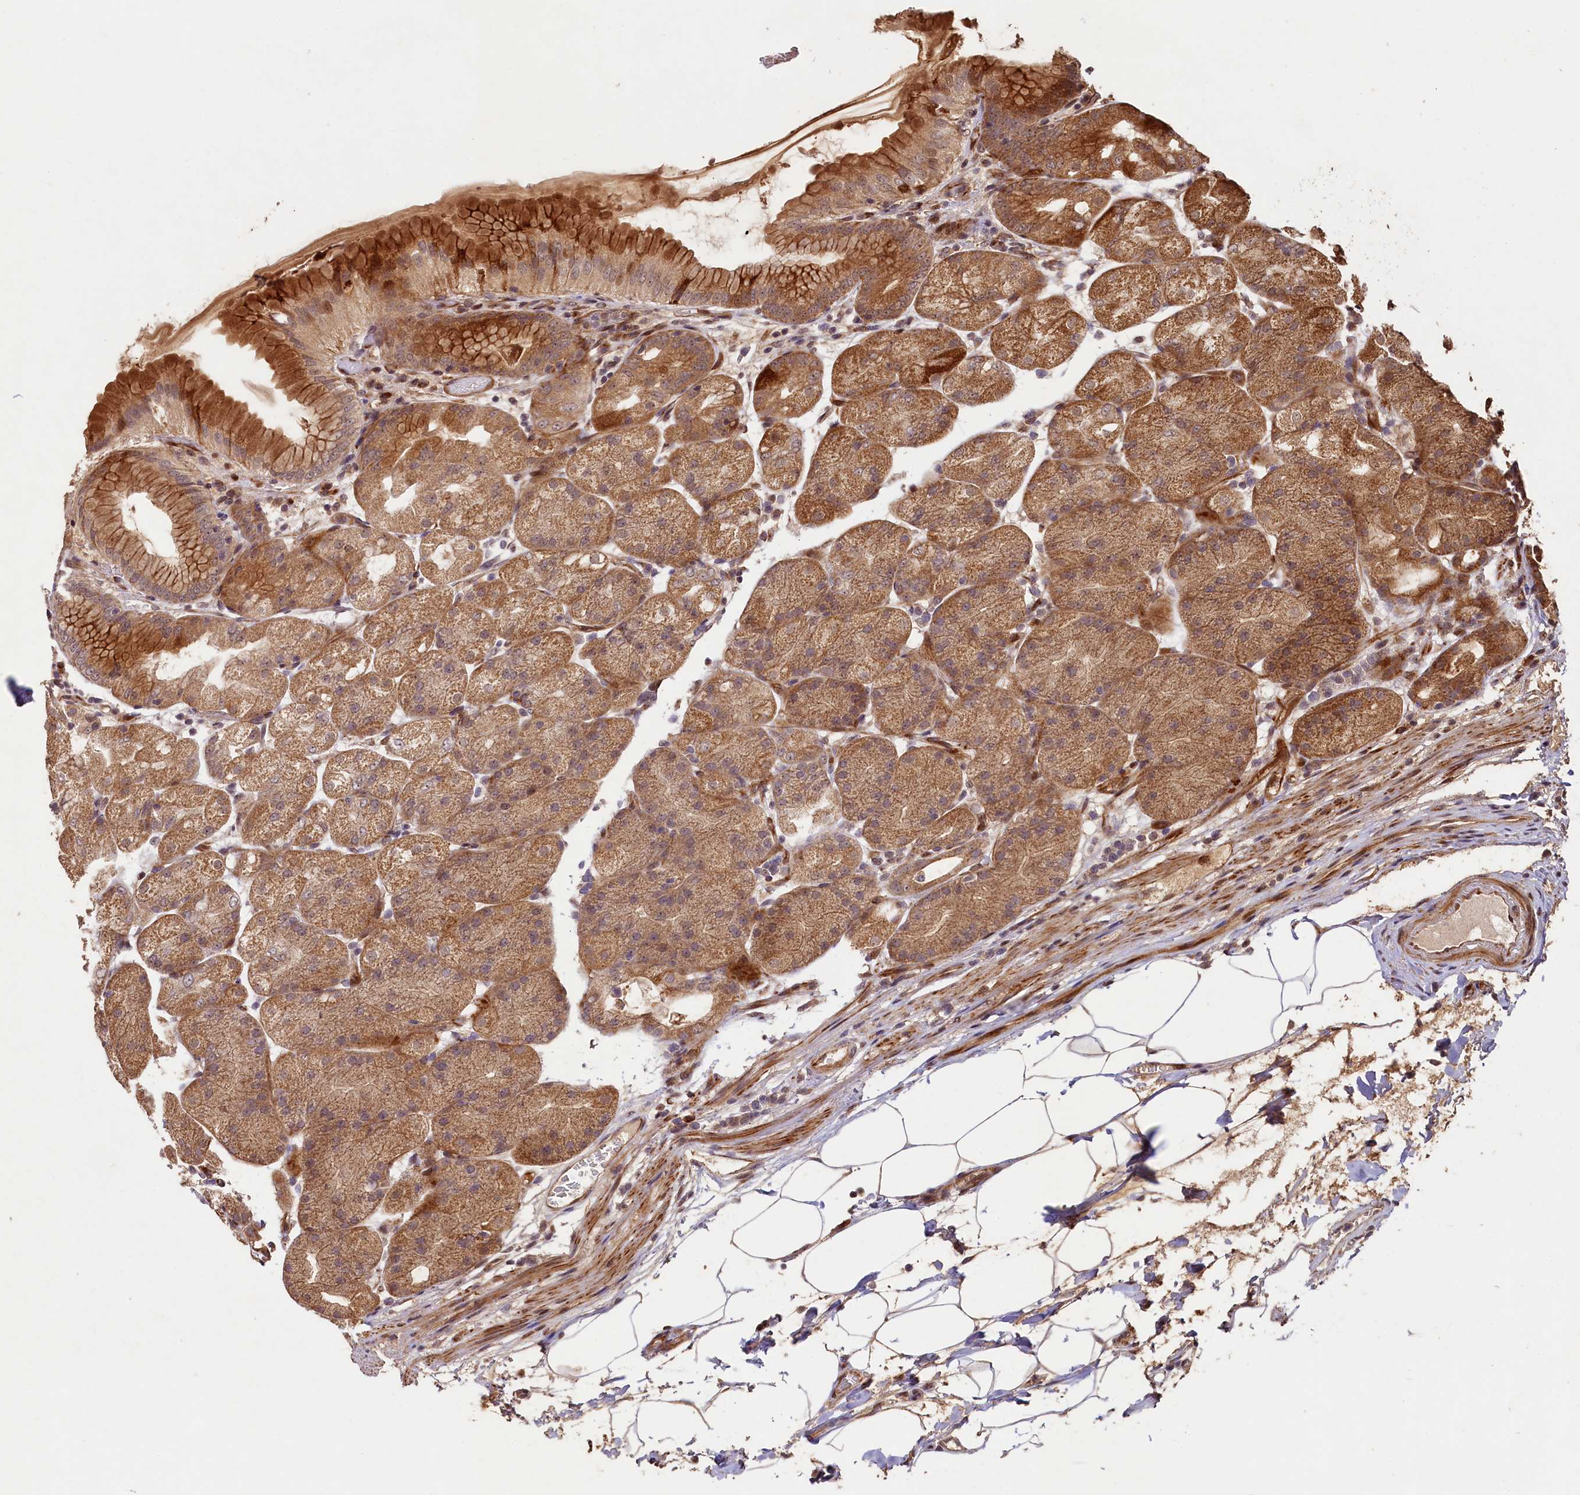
{"staining": {"intensity": "strong", "quantity": ">75%", "location": "cytoplasmic/membranous"}, "tissue": "stomach", "cell_type": "Glandular cells", "image_type": "normal", "snomed": [{"axis": "morphology", "description": "Normal tissue, NOS"}, {"axis": "topography", "description": "Stomach, upper"}, {"axis": "topography", "description": "Stomach, lower"}], "caption": "This is a micrograph of immunohistochemistry staining of benign stomach, which shows strong positivity in the cytoplasmic/membranous of glandular cells.", "gene": "SHPRH", "patient": {"sex": "male", "age": 62}}